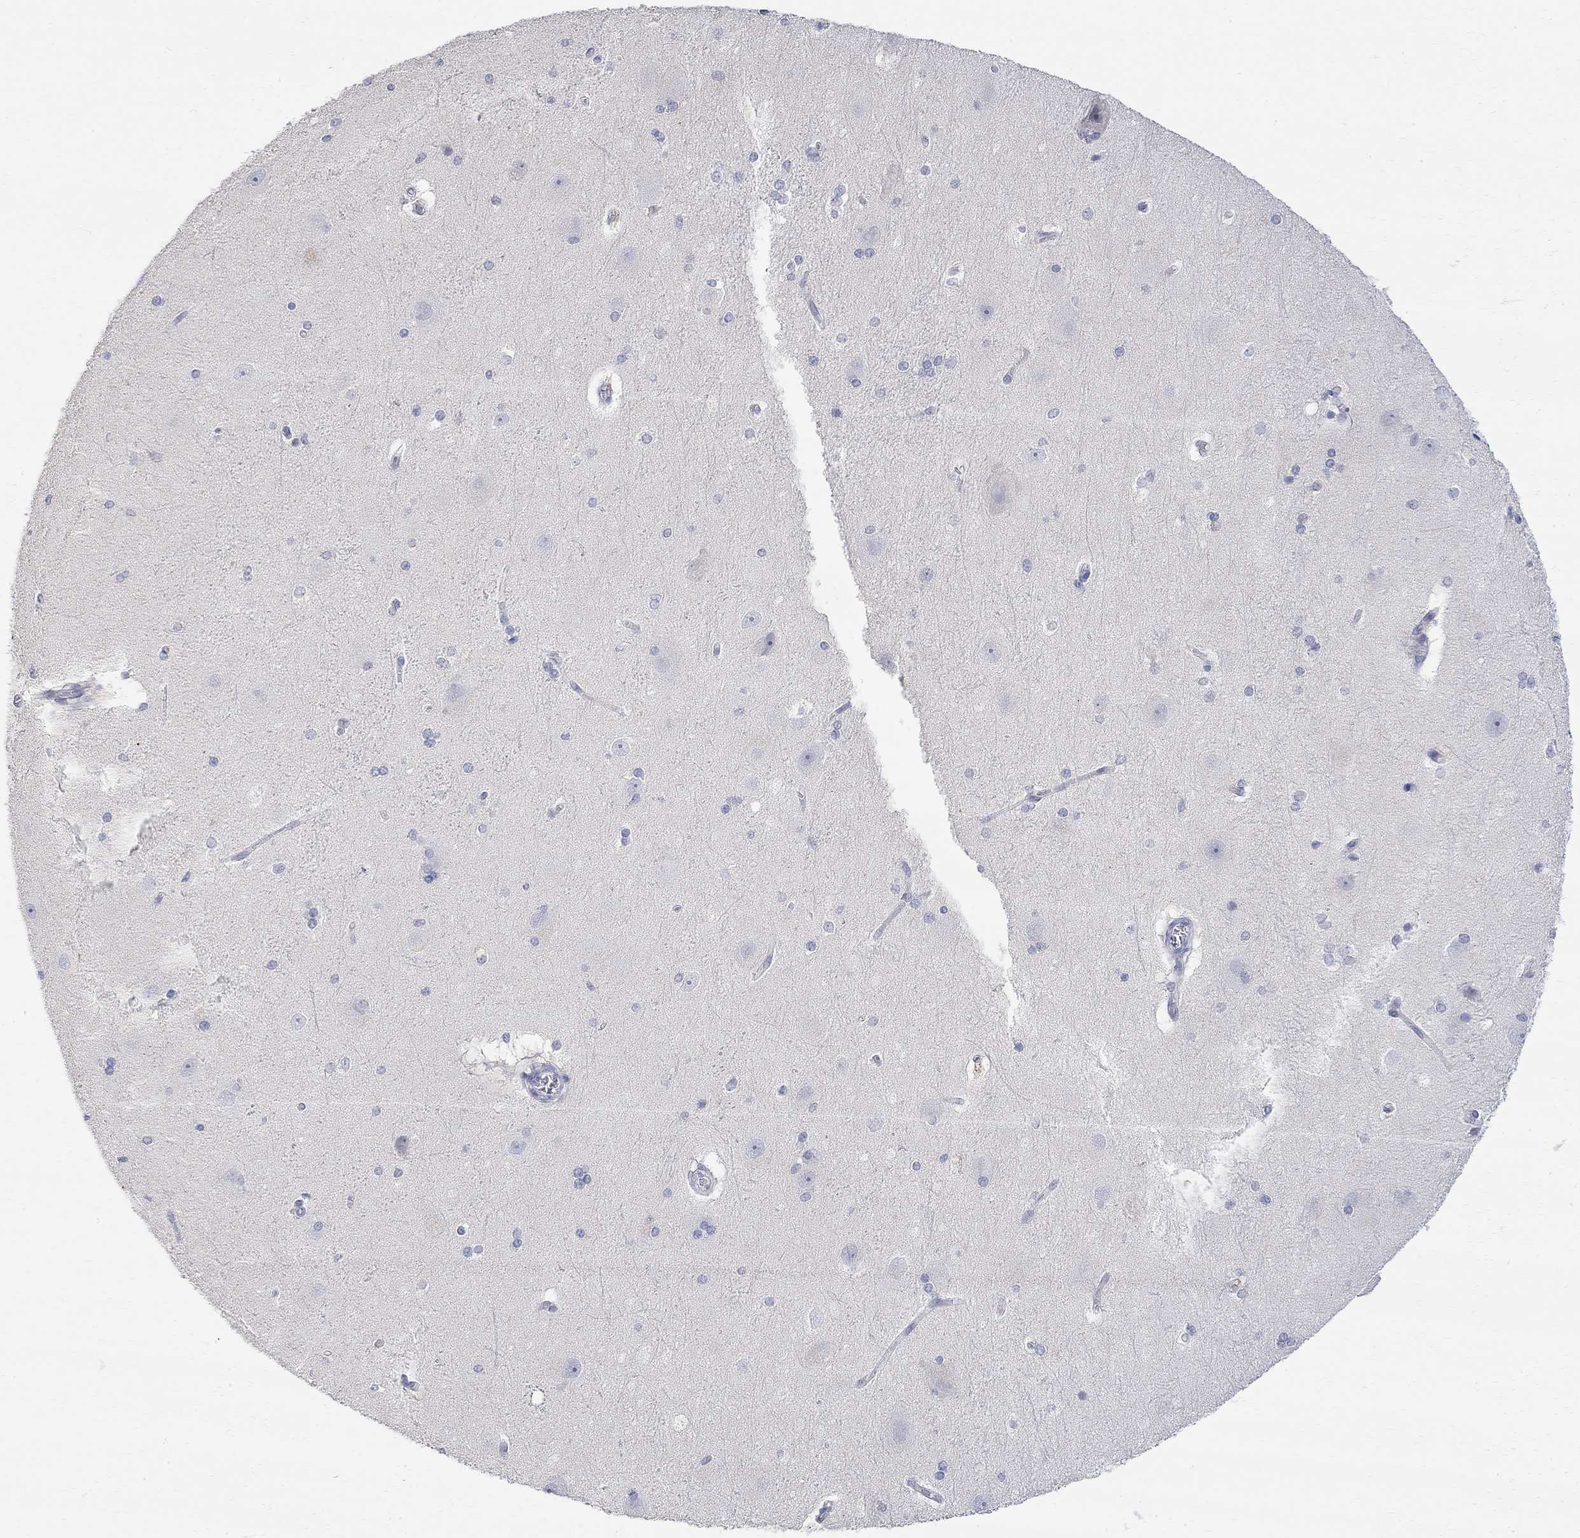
{"staining": {"intensity": "negative", "quantity": "none", "location": "none"}, "tissue": "hippocampus", "cell_type": "Glial cells", "image_type": "normal", "snomed": [{"axis": "morphology", "description": "Normal tissue, NOS"}, {"axis": "topography", "description": "Cerebral cortex"}, {"axis": "topography", "description": "Hippocampus"}], "caption": "This is an immunohistochemistry (IHC) micrograph of unremarkable human hippocampus. There is no positivity in glial cells.", "gene": "FNDC5", "patient": {"sex": "female", "age": 19}}